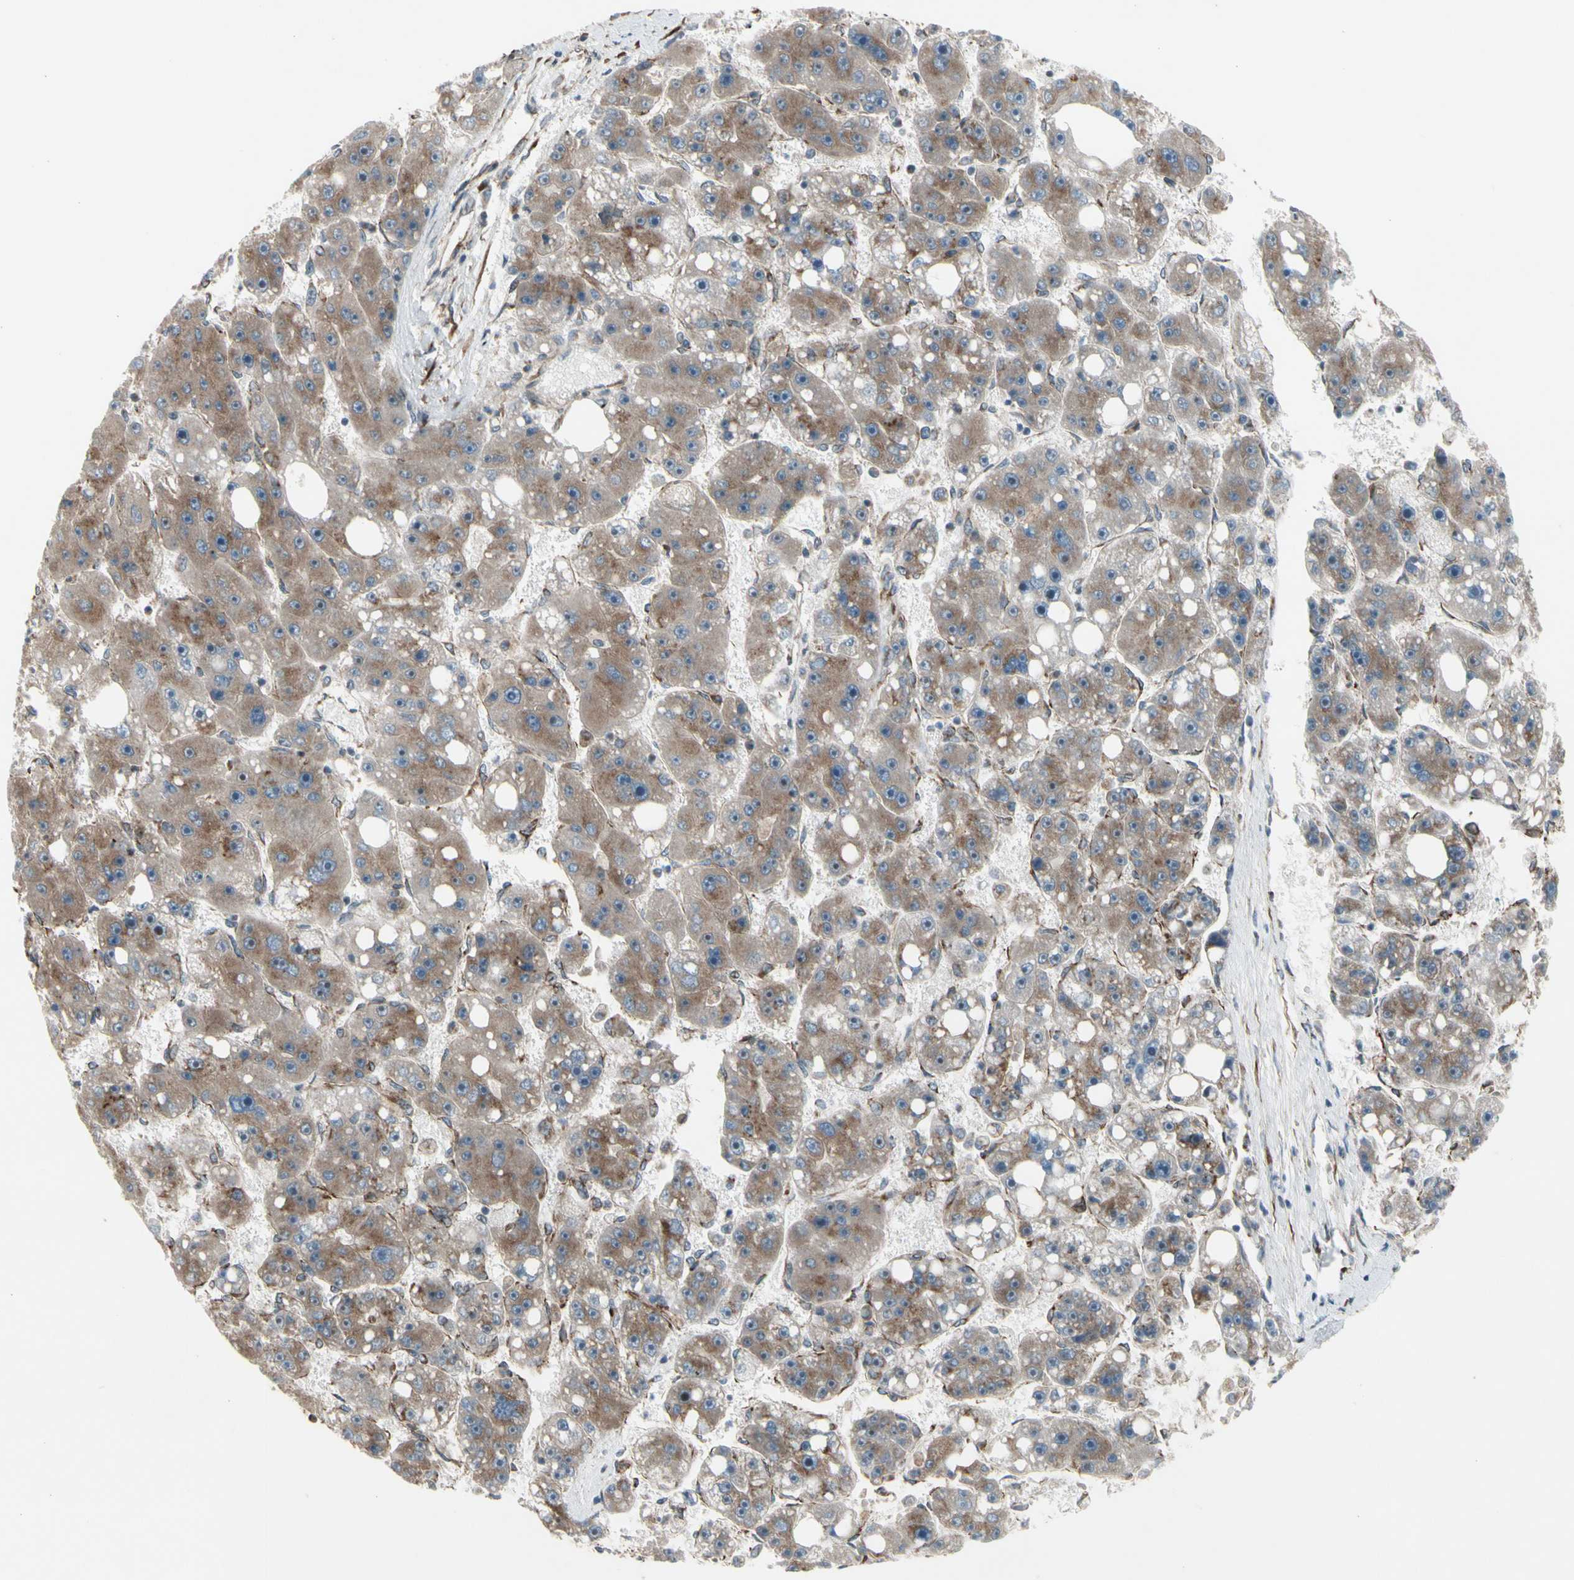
{"staining": {"intensity": "moderate", "quantity": ">75%", "location": "cytoplasmic/membranous"}, "tissue": "liver cancer", "cell_type": "Tumor cells", "image_type": "cancer", "snomed": [{"axis": "morphology", "description": "Carcinoma, Hepatocellular, NOS"}, {"axis": "topography", "description": "Liver"}], "caption": "Human liver cancer stained with a brown dye demonstrates moderate cytoplasmic/membranous positive expression in approximately >75% of tumor cells.", "gene": "SLC39A9", "patient": {"sex": "female", "age": 61}}